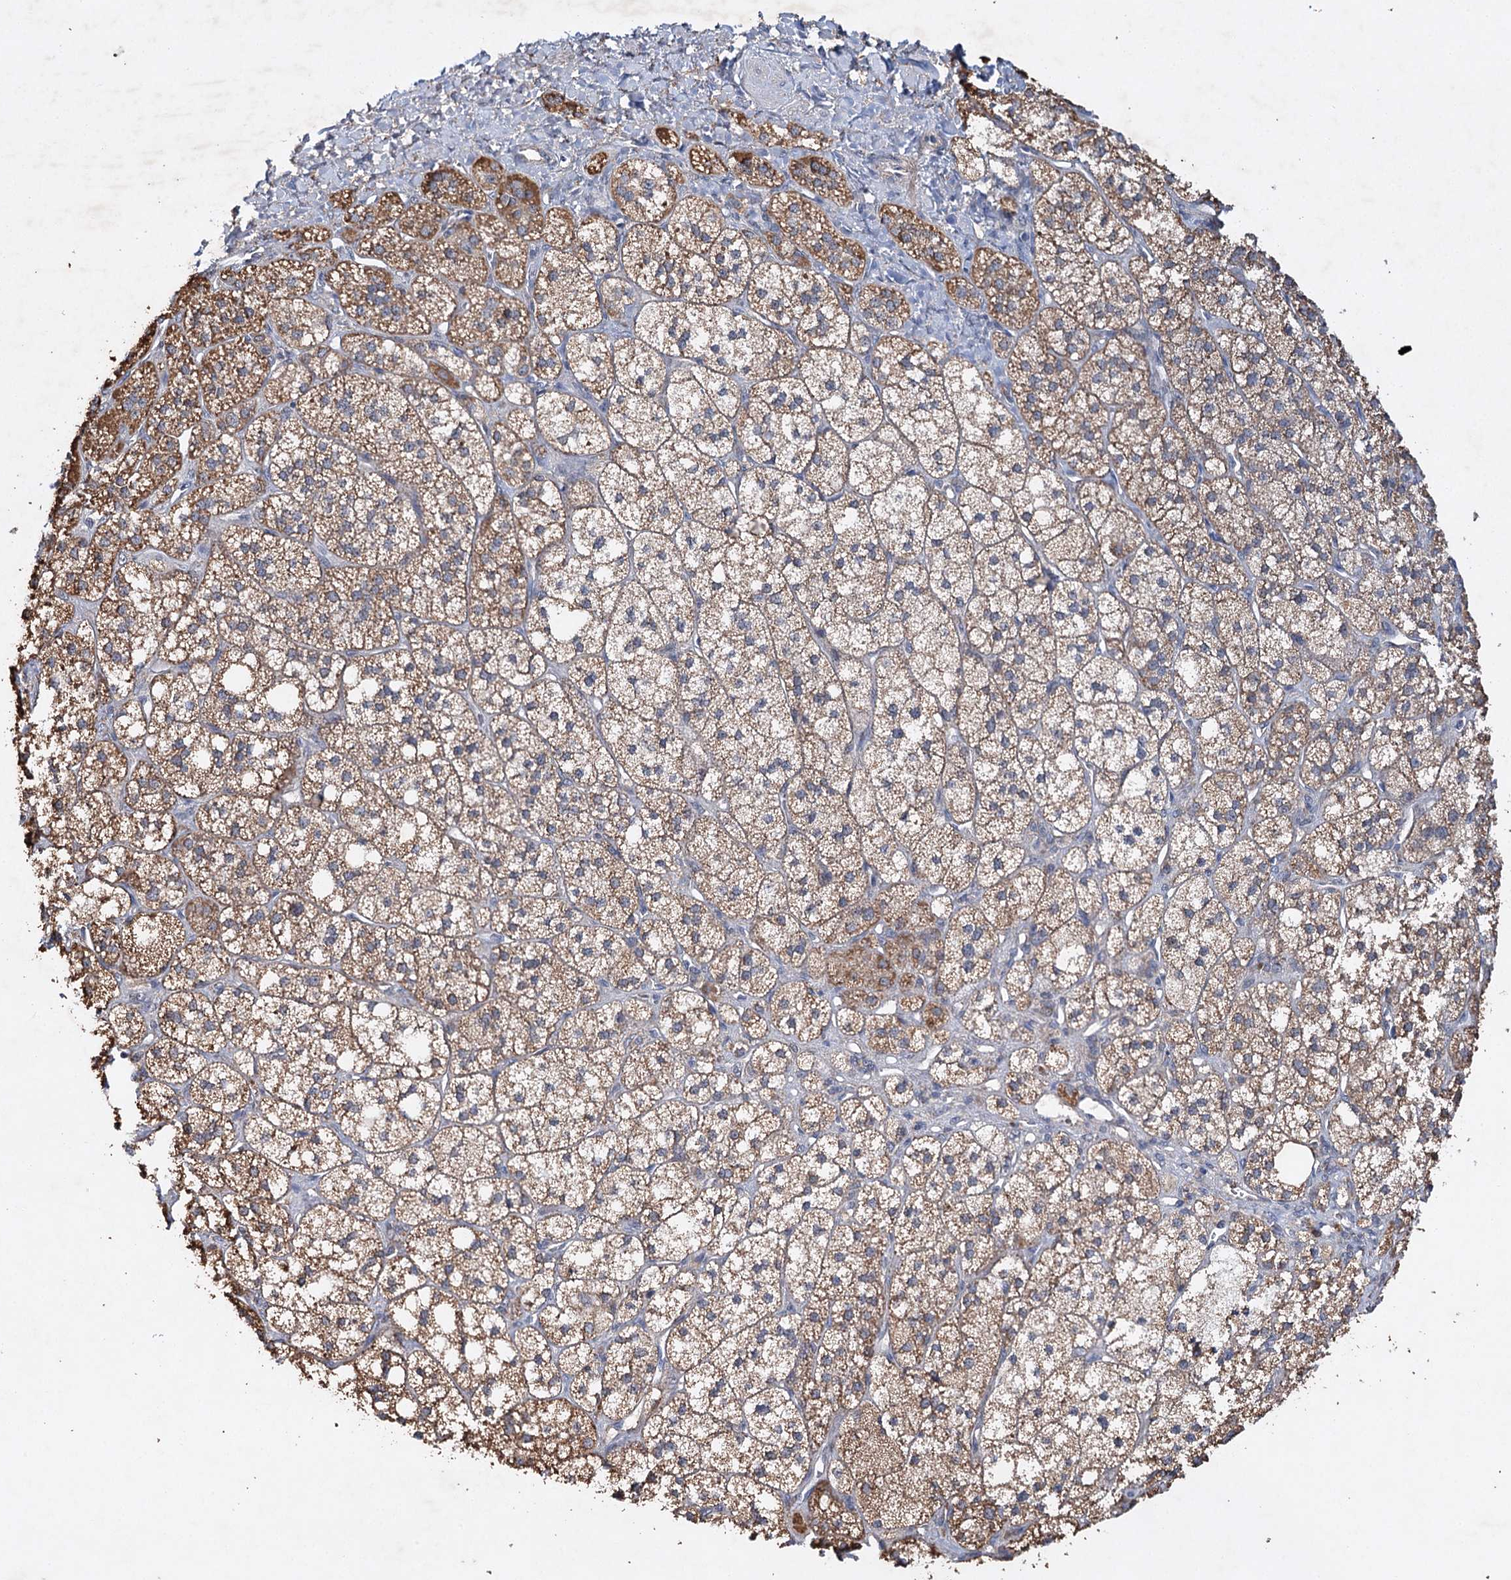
{"staining": {"intensity": "moderate", "quantity": ">75%", "location": "cytoplasmic/membranous"}, "tissue": "adrenal gland", "cell_type": "Glandular cells", "image_type": "normal", "snomed": [{"axis": "morphology", "description": "Normal tissue, NOS"}, {"axis": "topography", "description": "Adrenal gland"}], "caption": "Protein staining shows moderate cytoplasmic/membranous positivity in approximately >75% of glandular cells in unremarkable adrenal gland. (brown staining indicates protein expression, while blue staining denotes nuclei).", "gene": "PIK3CB", "patient": {"sex": "male", "age": 61}}